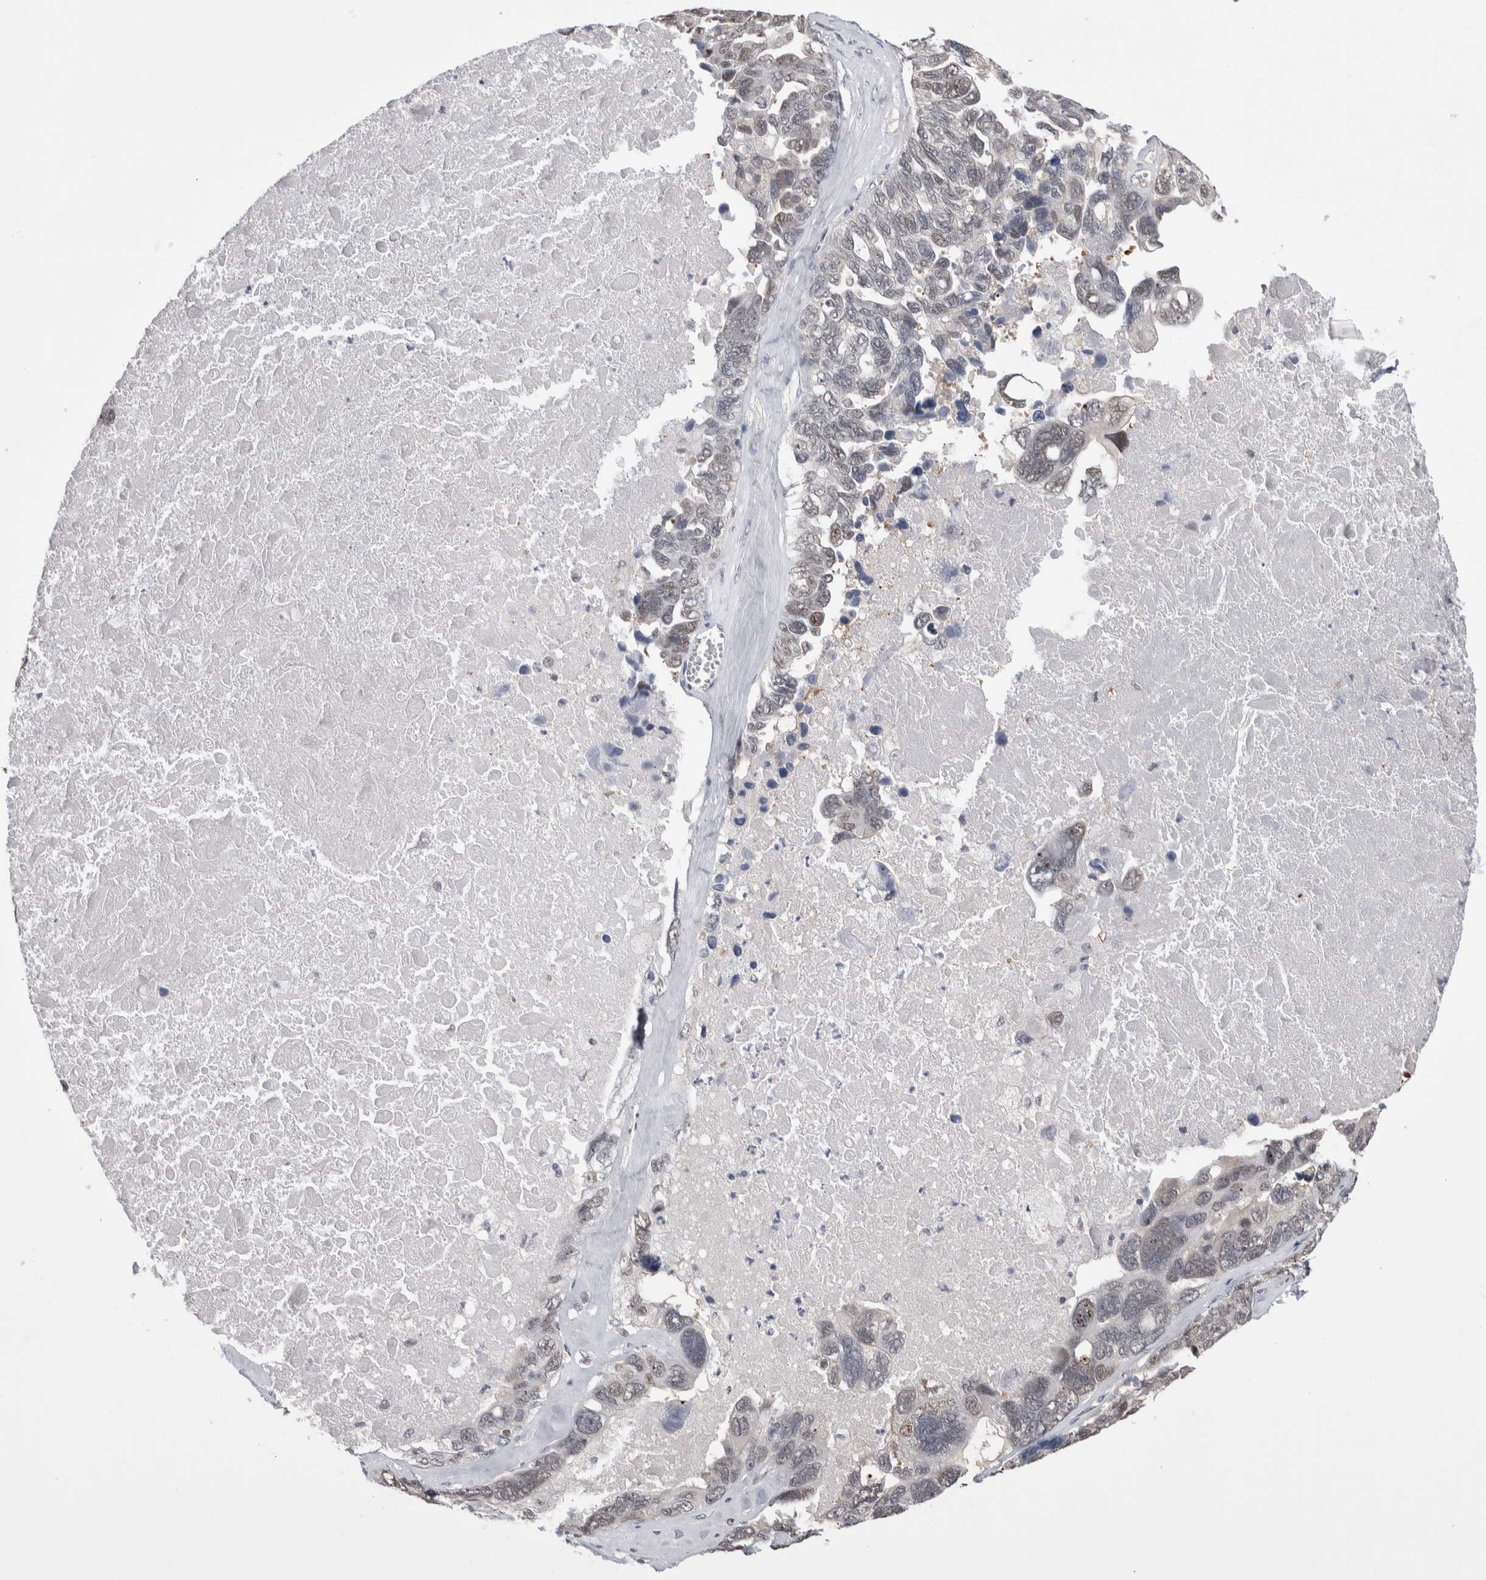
{"staining": {"intensity": "weak", "quantity": "<25%", "location": "nuclear"}, "tissue": "ovarian cancer", "cell_type": "Tumor cells", "image_type": "cancer", "snomed": [{"axis": "morphology", "description": "Cystadenocarcinoma, serous, NOS"}, {"axis": "topography", "description": "Ovary"}], "caption": "A high-resolution image shows IHC staining of ovarian cancer, which demonstrates no significant positivity in tumor cells.", "gene": "ZBTB49", "patient": {"sex": "female", "age": 79}}